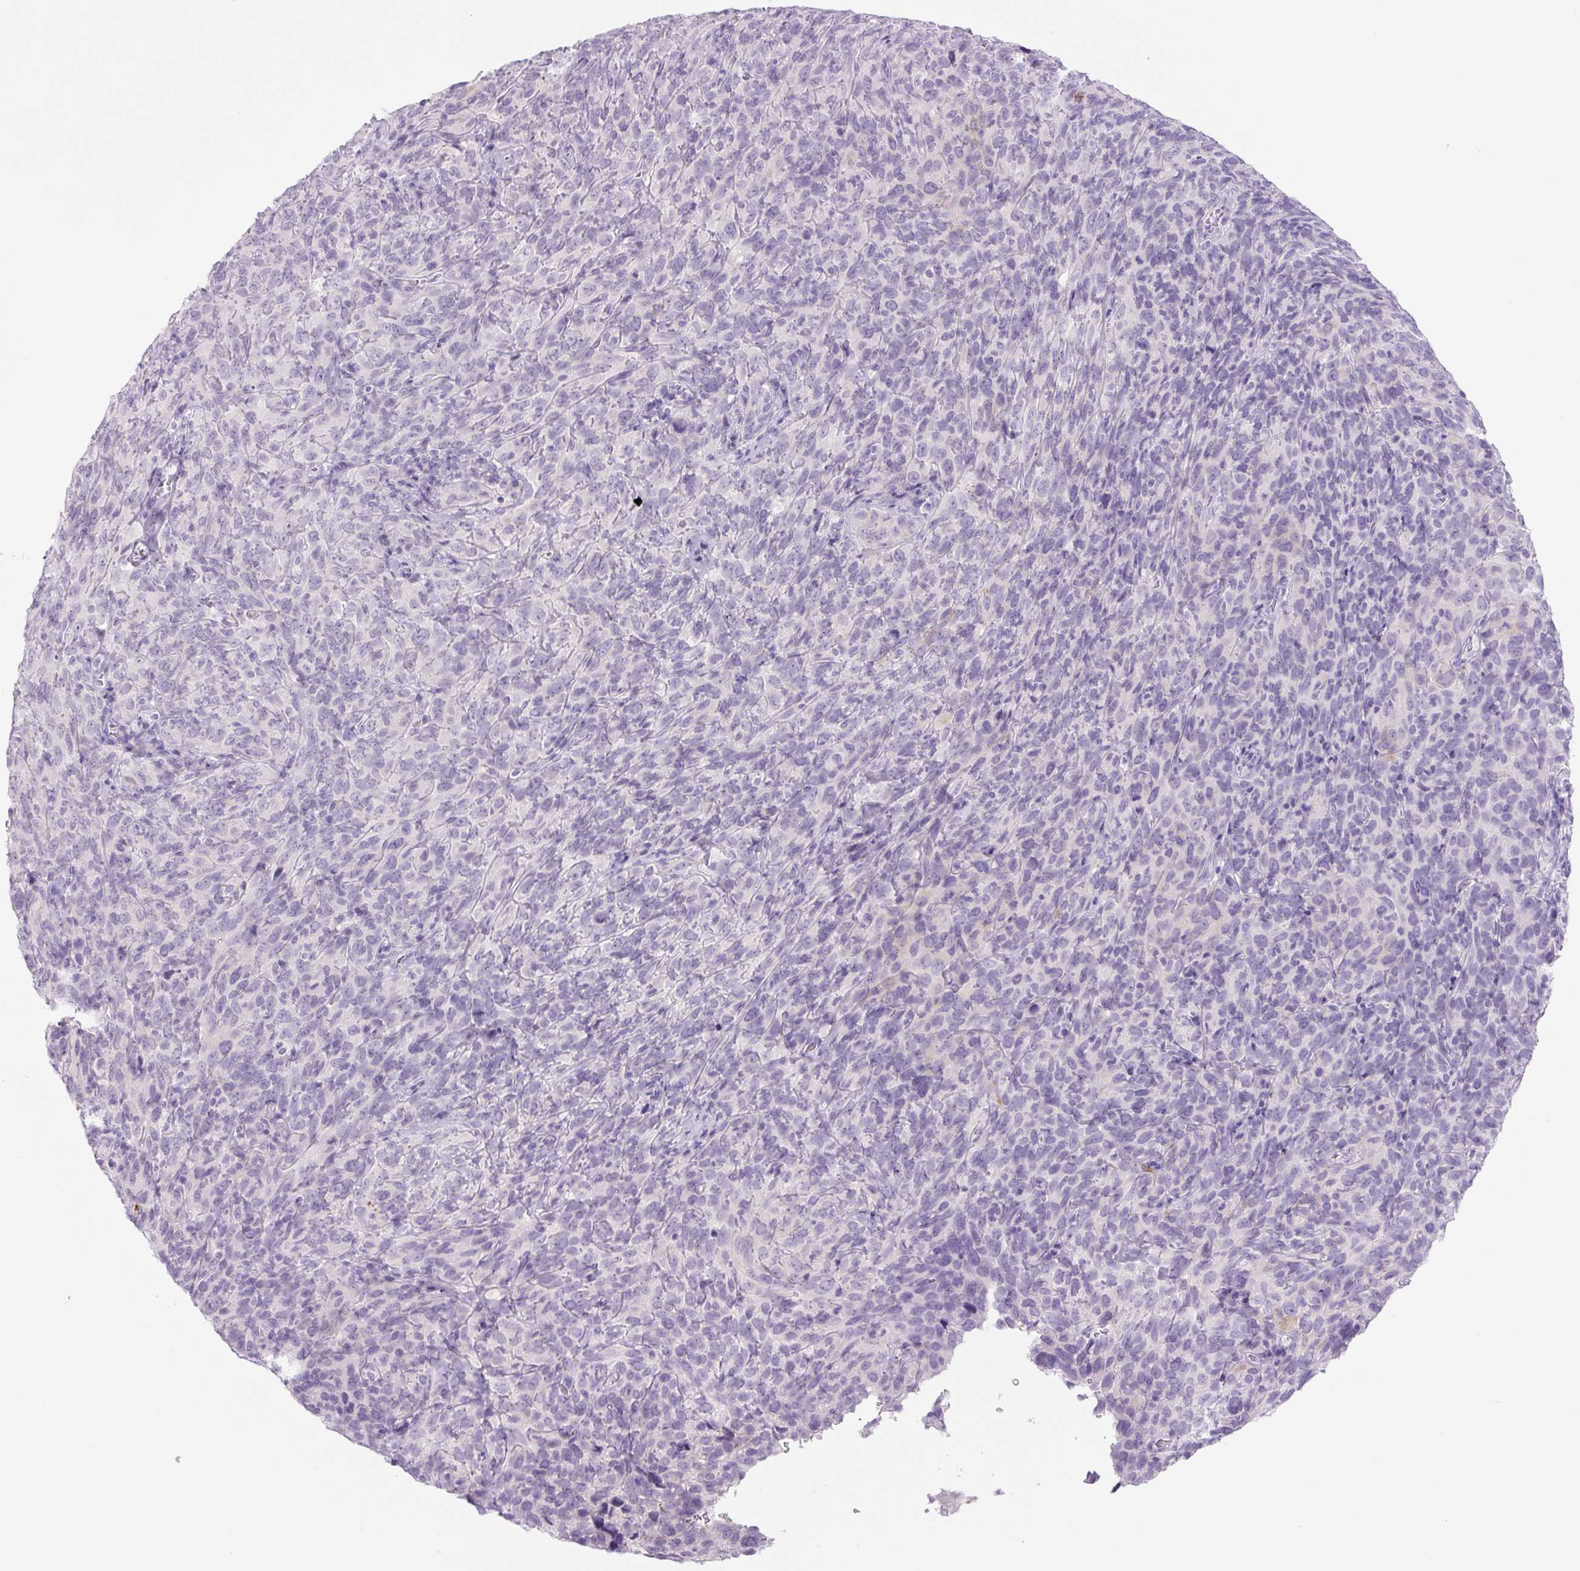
{"staining": {"intensity": "negative", "quantity": "none", "location": "none"}, "tissue": "cervical cancer", "cell_type": "Tumor cells", "image_type": "cancer", "snomed": [{"axis": "morphology", "description": "Squamous cell carcinoma, NOS"}, {"axis": "topography", "description": "Cervix"}], "caption": "This is a micrograph of immunohistochemistry (IHC) staining of cervical squamous cell carcinoma, which shows no staining in tumor cells.", "gene": "COL9A2", "patient": {"sex": "female", "age": 51}}